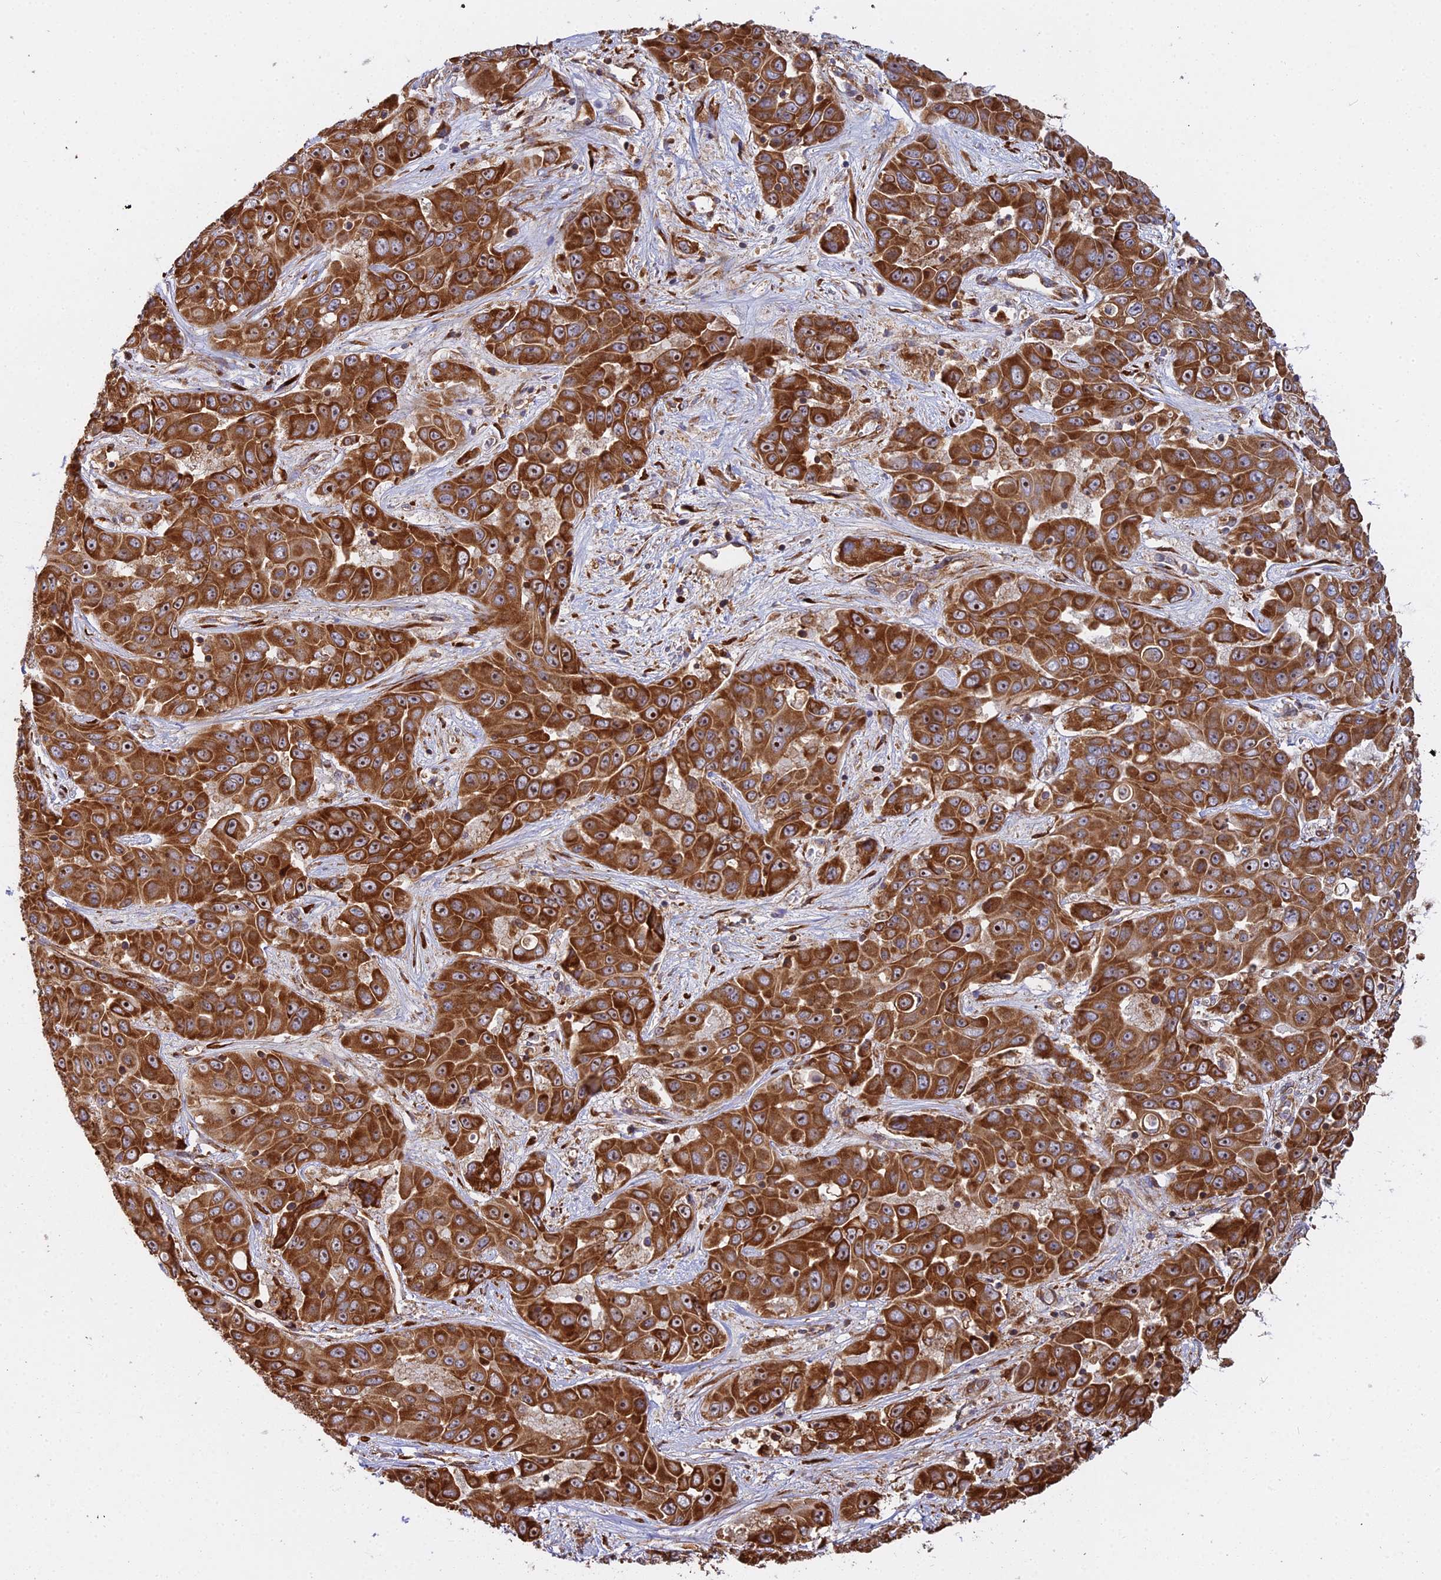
{"staining": {"intensity": "strong", "quantity": ">75%", "location": "cytoplasmic/membranous"}, "tissue": "liver cancer", "cell_type": "Tumor cells", "image_type": "cancer", "snomed": [{"axis": "morphology", "description": "Cholangiocarcinoma"}, {"axis": "topography", "description": "Liver"}], "caption": "Brown immunohistochemical staining in human liver cholangiocarcinoma reveals strong cytoplasmic/membranous expression in approximately >75% of tumor cells. (DAB IHC with brightfield microscopy, high magnification).", "gene": "RPL26", "patient": {"sex": "female", "age": 52}}